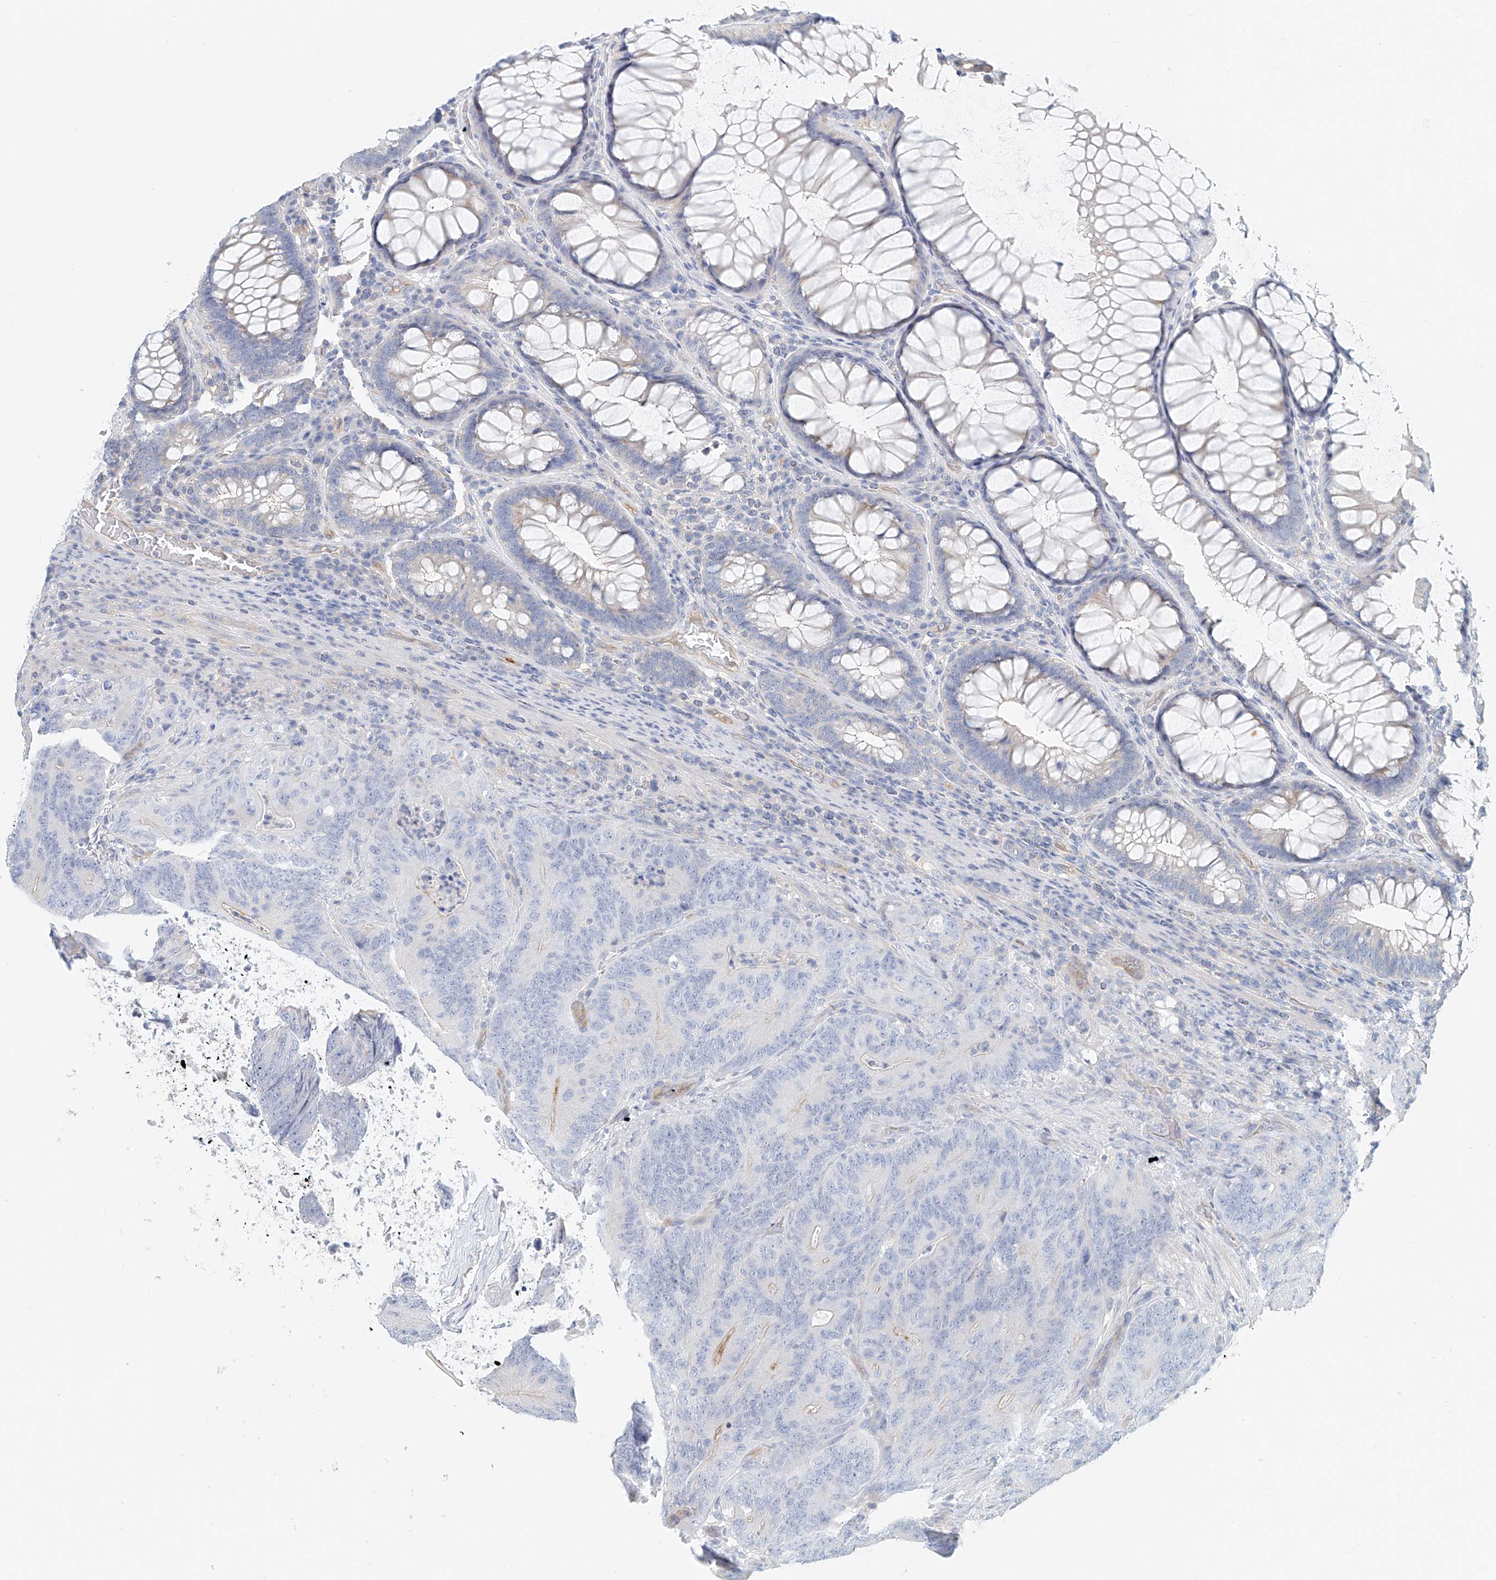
{"staining": {"intensity": "negative", "quantity": "none", "location": "none"}, "tissue": "colorectal cancer", "cell_type": "Tumor cells", "image_type": "cancer", "snomed": [{"axis": "morphology", "description": "Normal tissue, NOS"}, {"axis": "topography", "description": "Colon"}], "caption": "This histopathology image is of colorectal cancer stained with immunohistochemistry to label a protein in brown with the nuclei are counter-stained blue. There is no positivity in tumor cells.", "gene": "FRYL", "patient": {"sex": "female", "age": 82}}